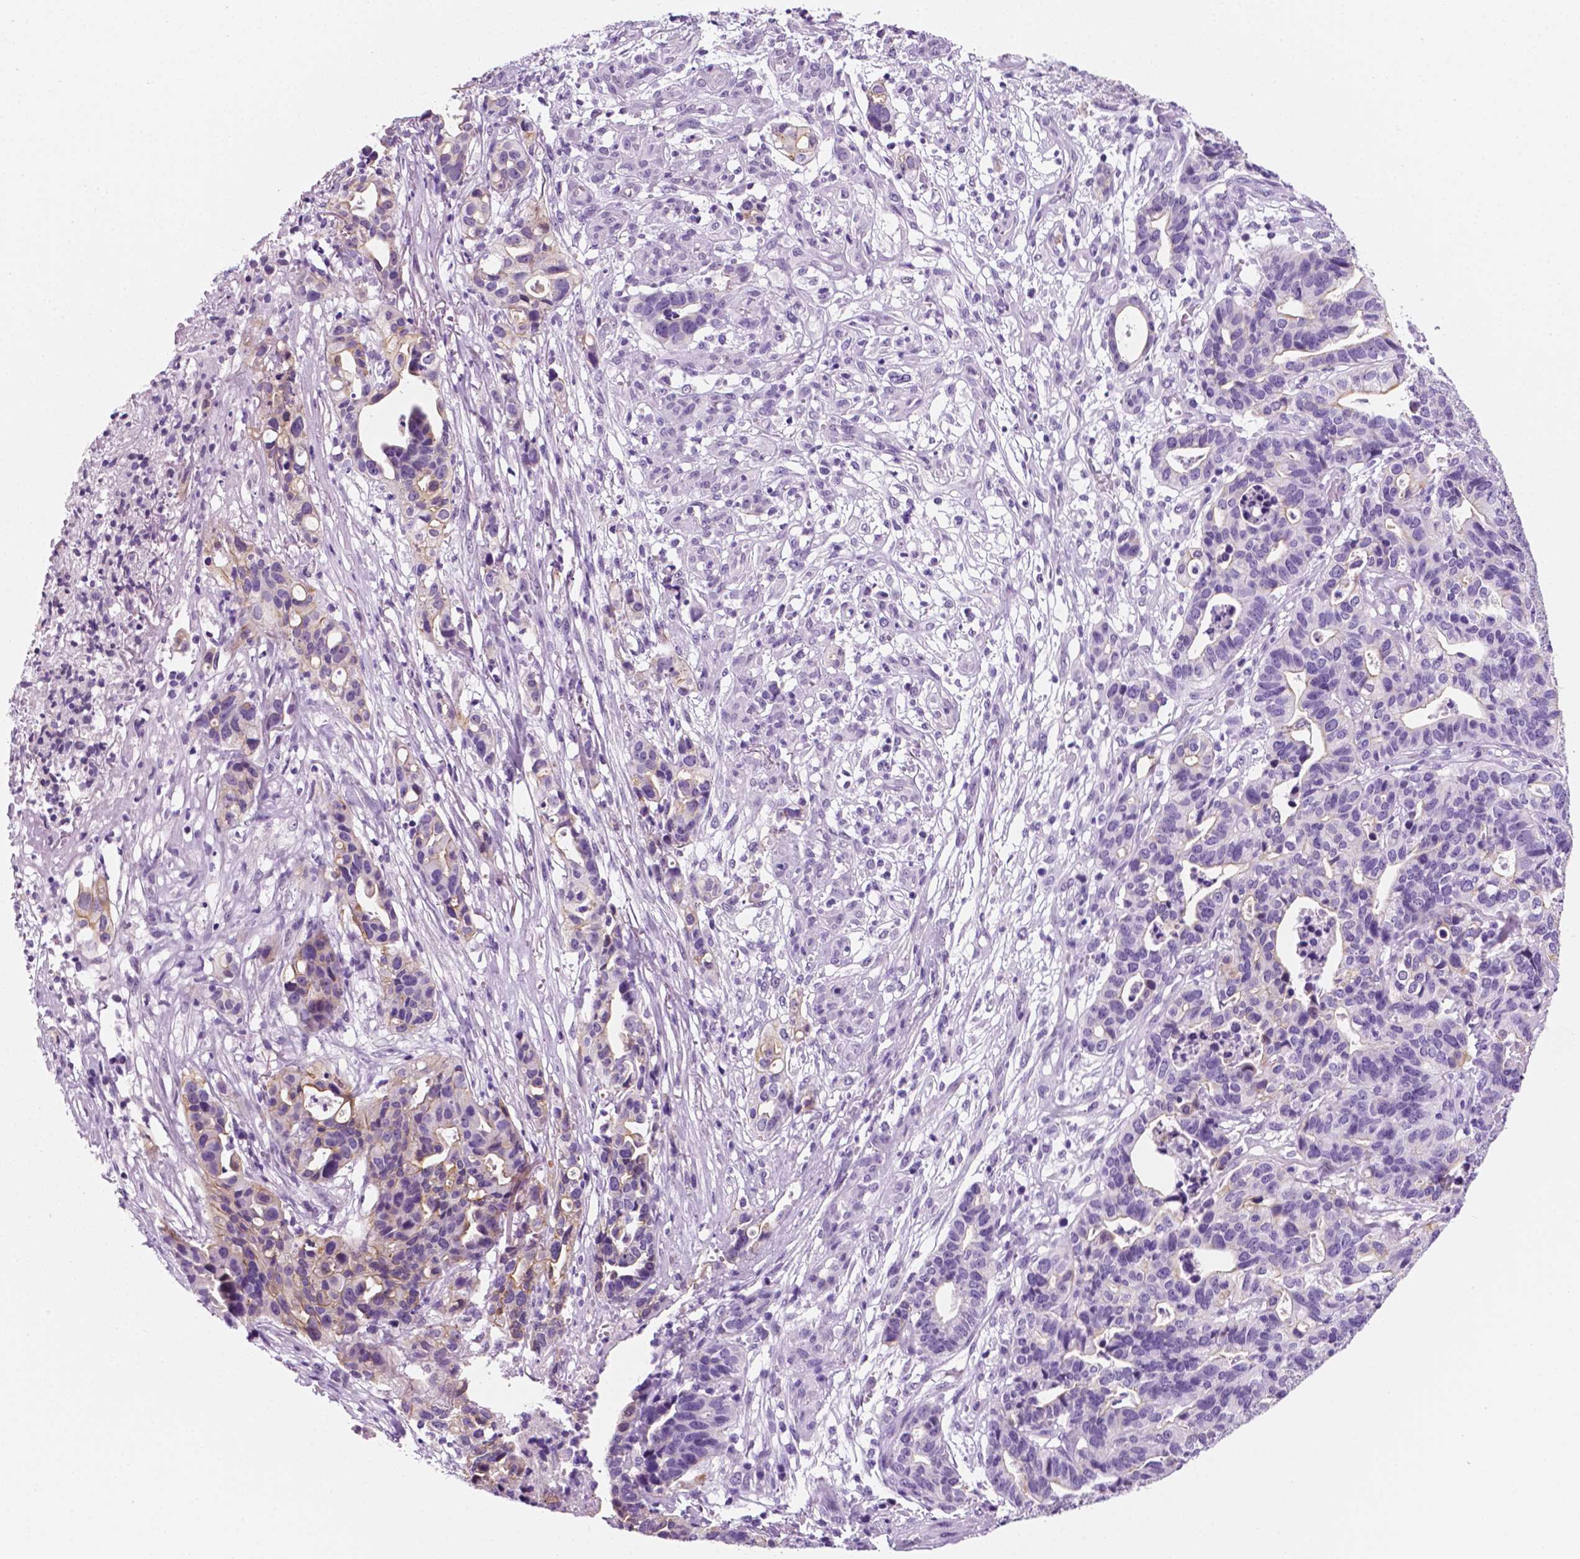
{"staining": {"intensity": "weak", "quantity": "<25%", "location": "cytoplasmic/membranous"}, "tissue": "stomach cancer", "cell_type": "Tumor cells", "image_type": "cancer", "snomed": [{"axis": "morphology", "description": "Adenocarcinoma, NOS"}, {"axis": "topography", "description": "Stomach, upper"}], "caption": "Tumor cells are negative for brown protein staining in stomach cancer (adenocarcinoma).", "gene": "PPL", "patient": {"sex": "female", "age": 67}}